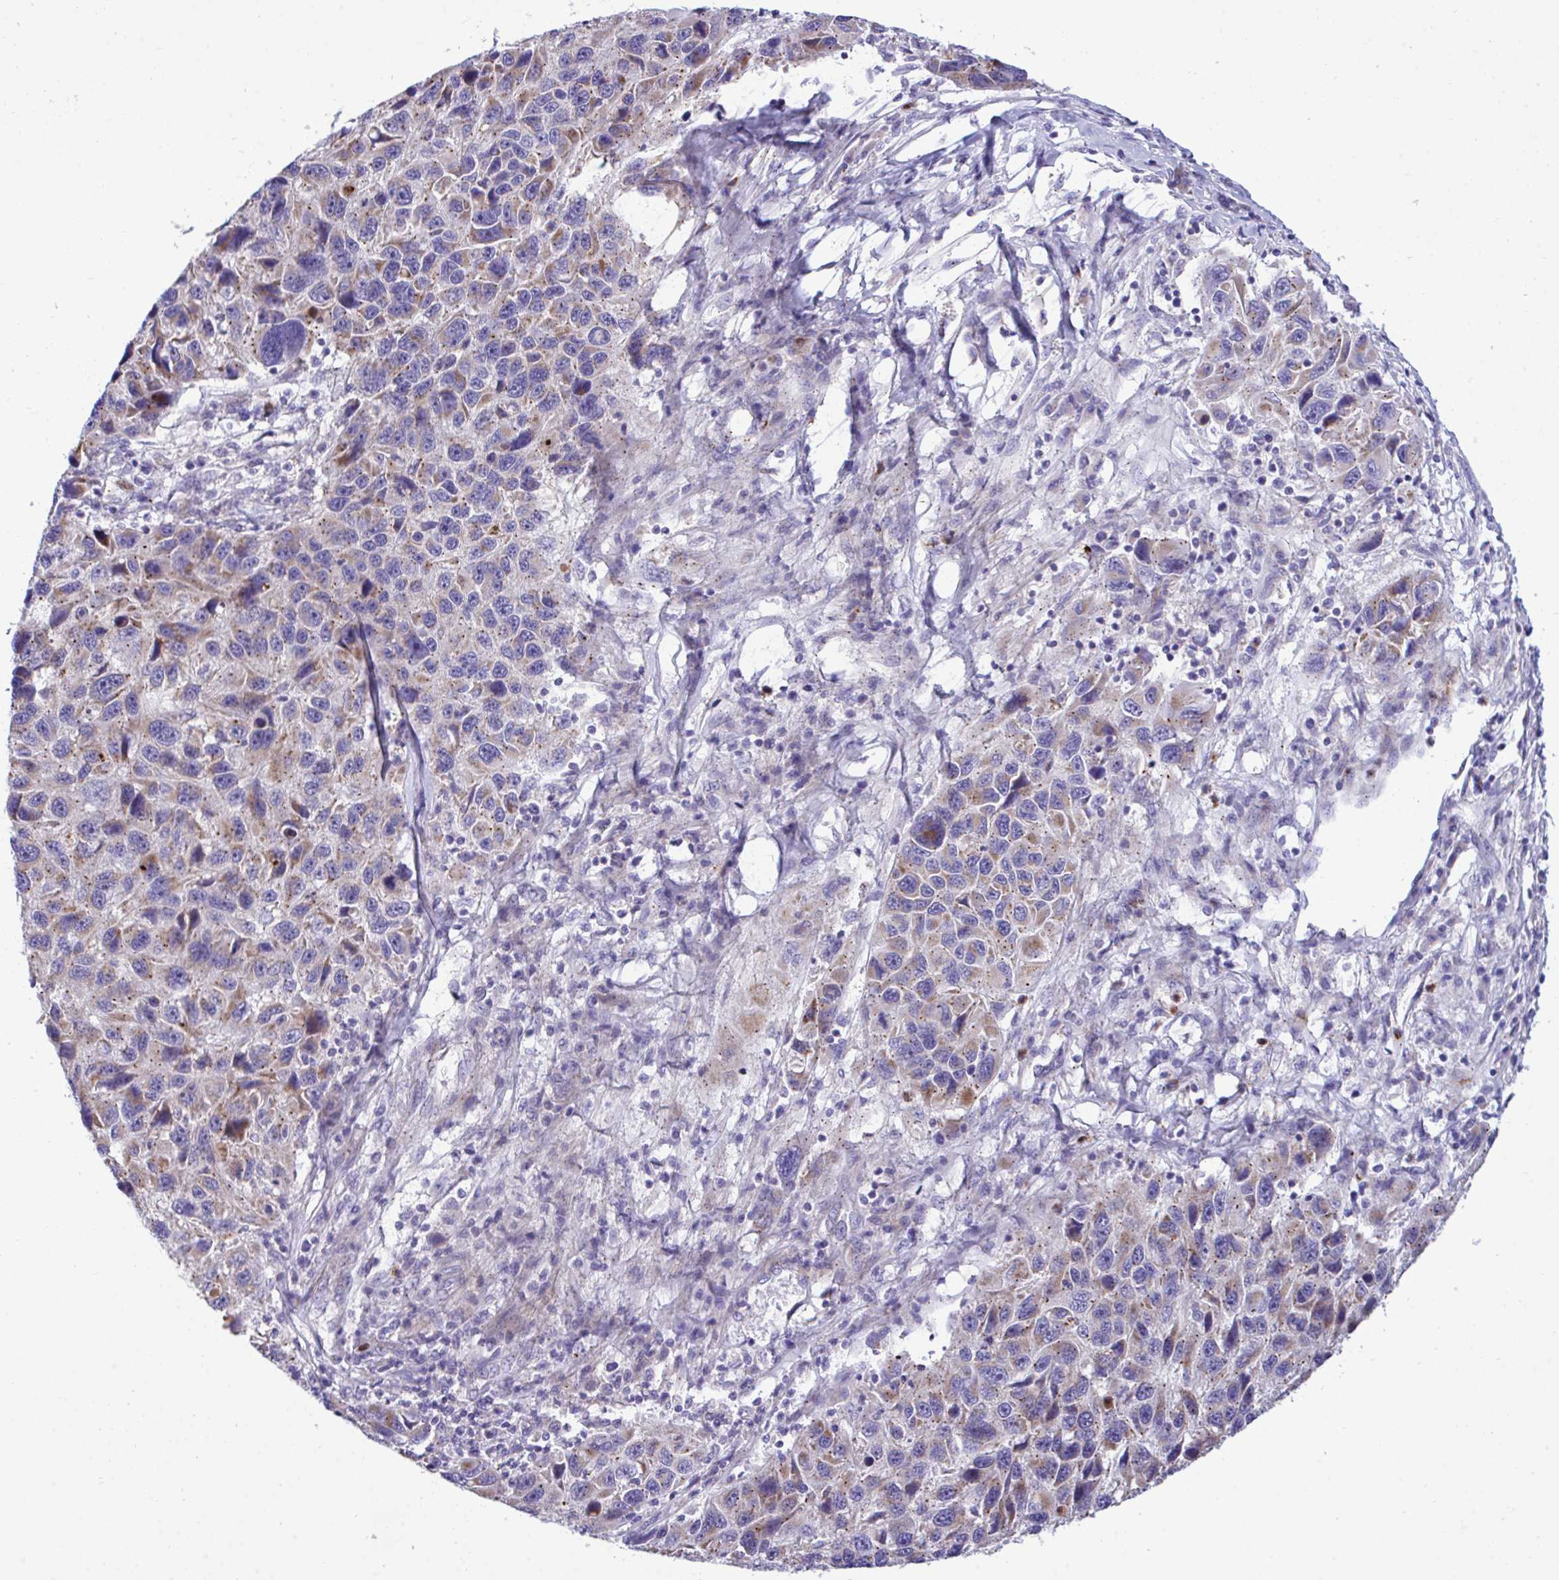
{"staining": {"intensity": "weak", "quantity": "25%-75%", "location": "cytoplasmic/membranous"}, "tissue": "melanoma", "cell_type": "Tumor cells", "image_type": "cancer", "snomed": [{"axis": "morphology", "description": "Malignant melanoma, NOS"}, {"axis": "topography", "description": "Skin"}], "caption": "Tumor cells show low levels of weak cytoplasmic/membranous positivity in approximately 25%-75% of cells in human melanoma.", "gene": "MRPS16", "patient": {"sex": "male", "age": 53}}